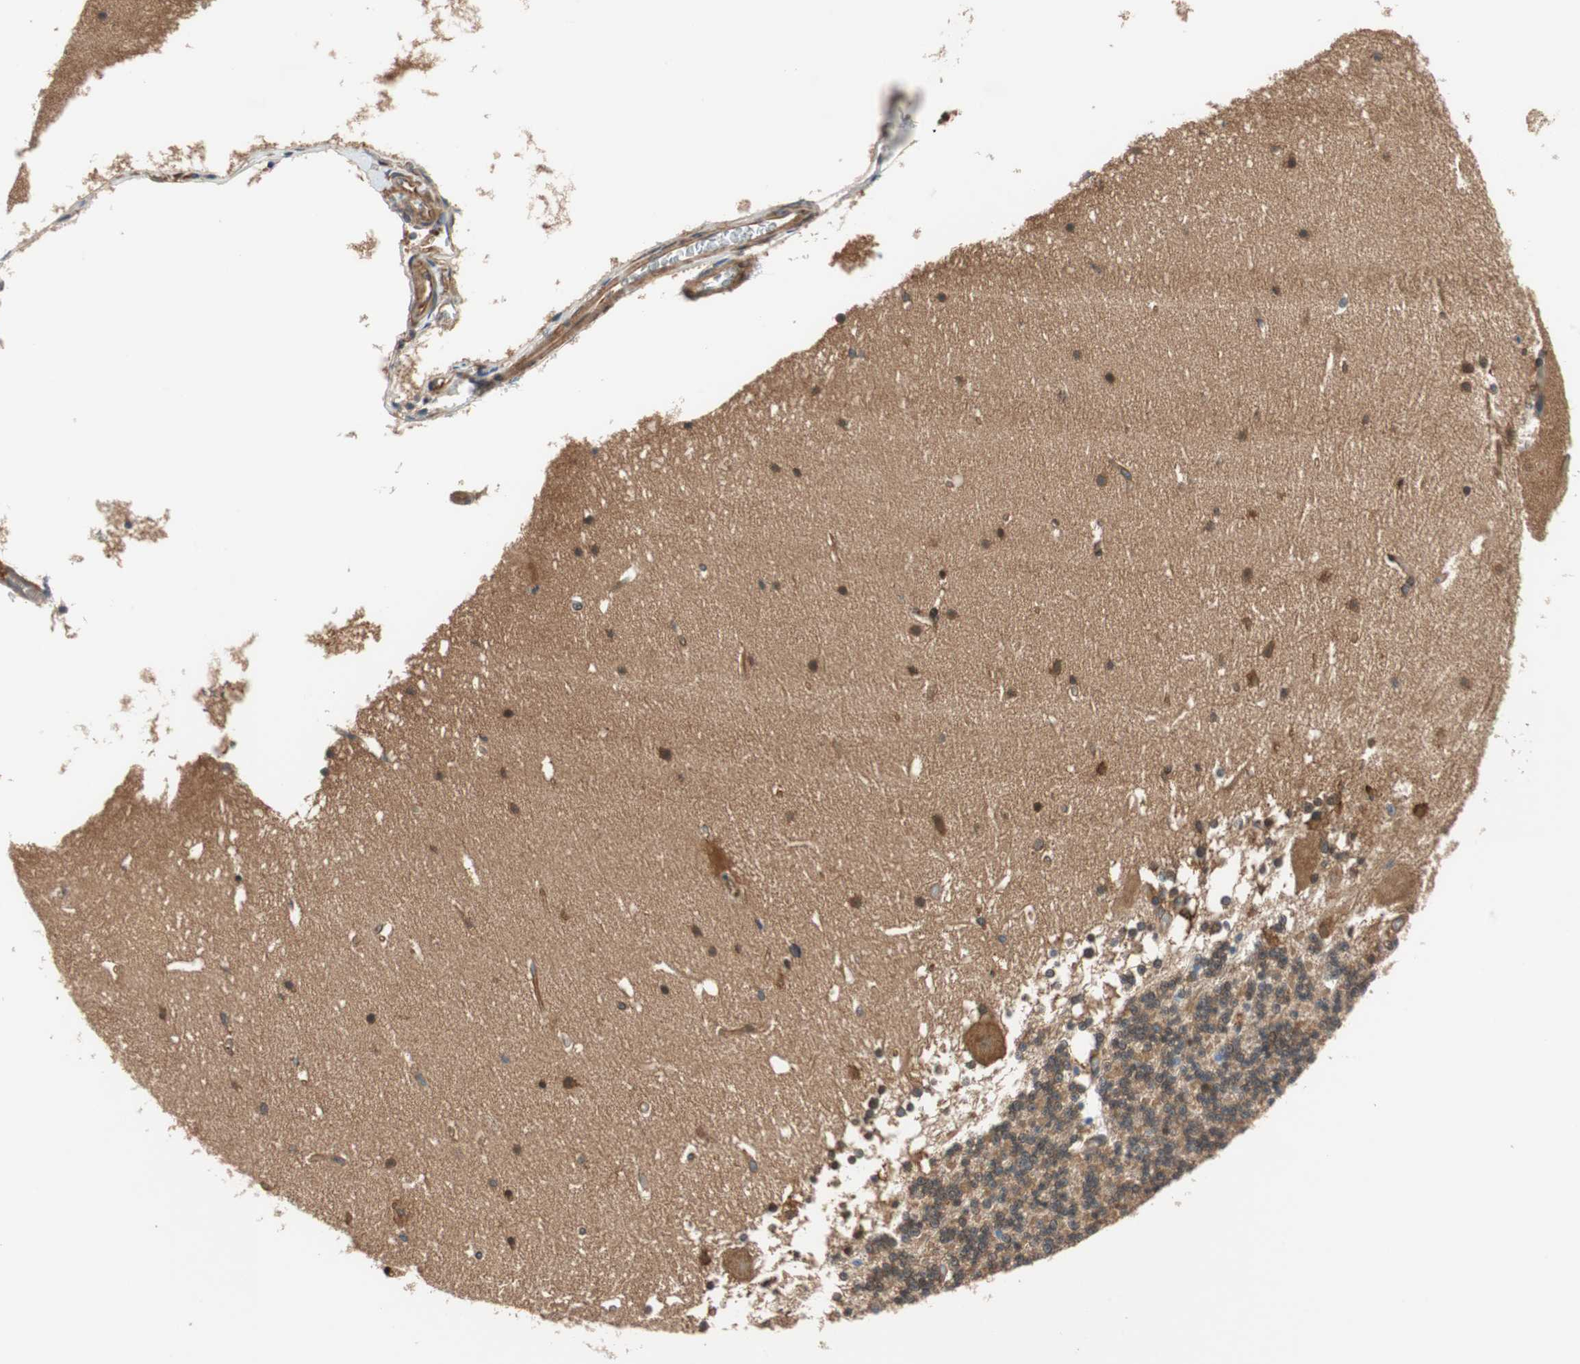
{"staining": {"intensity": "moderate", "quantity": ">75%", "location": "cytoplasmic/membranous,nuclear"}, "tissue": "cerebellum", "cell_type": "Cells in granular layer", "image_type": "normal", "snomed": [{"axis": "morphology", "description": "Normal tissue, NOS"}, {"axis": "topography", "description": "Cerebellum"}], "caption": "IHC (DAB) staining of benign cerebellum demonstrates moderate cytoplasmic/membranous,nuclear protein expression in about >75% of cells in granular layer. Nuclei are stained in blue.", "gene": "WASL", "patient": {"sex": "female", "age": 19}}